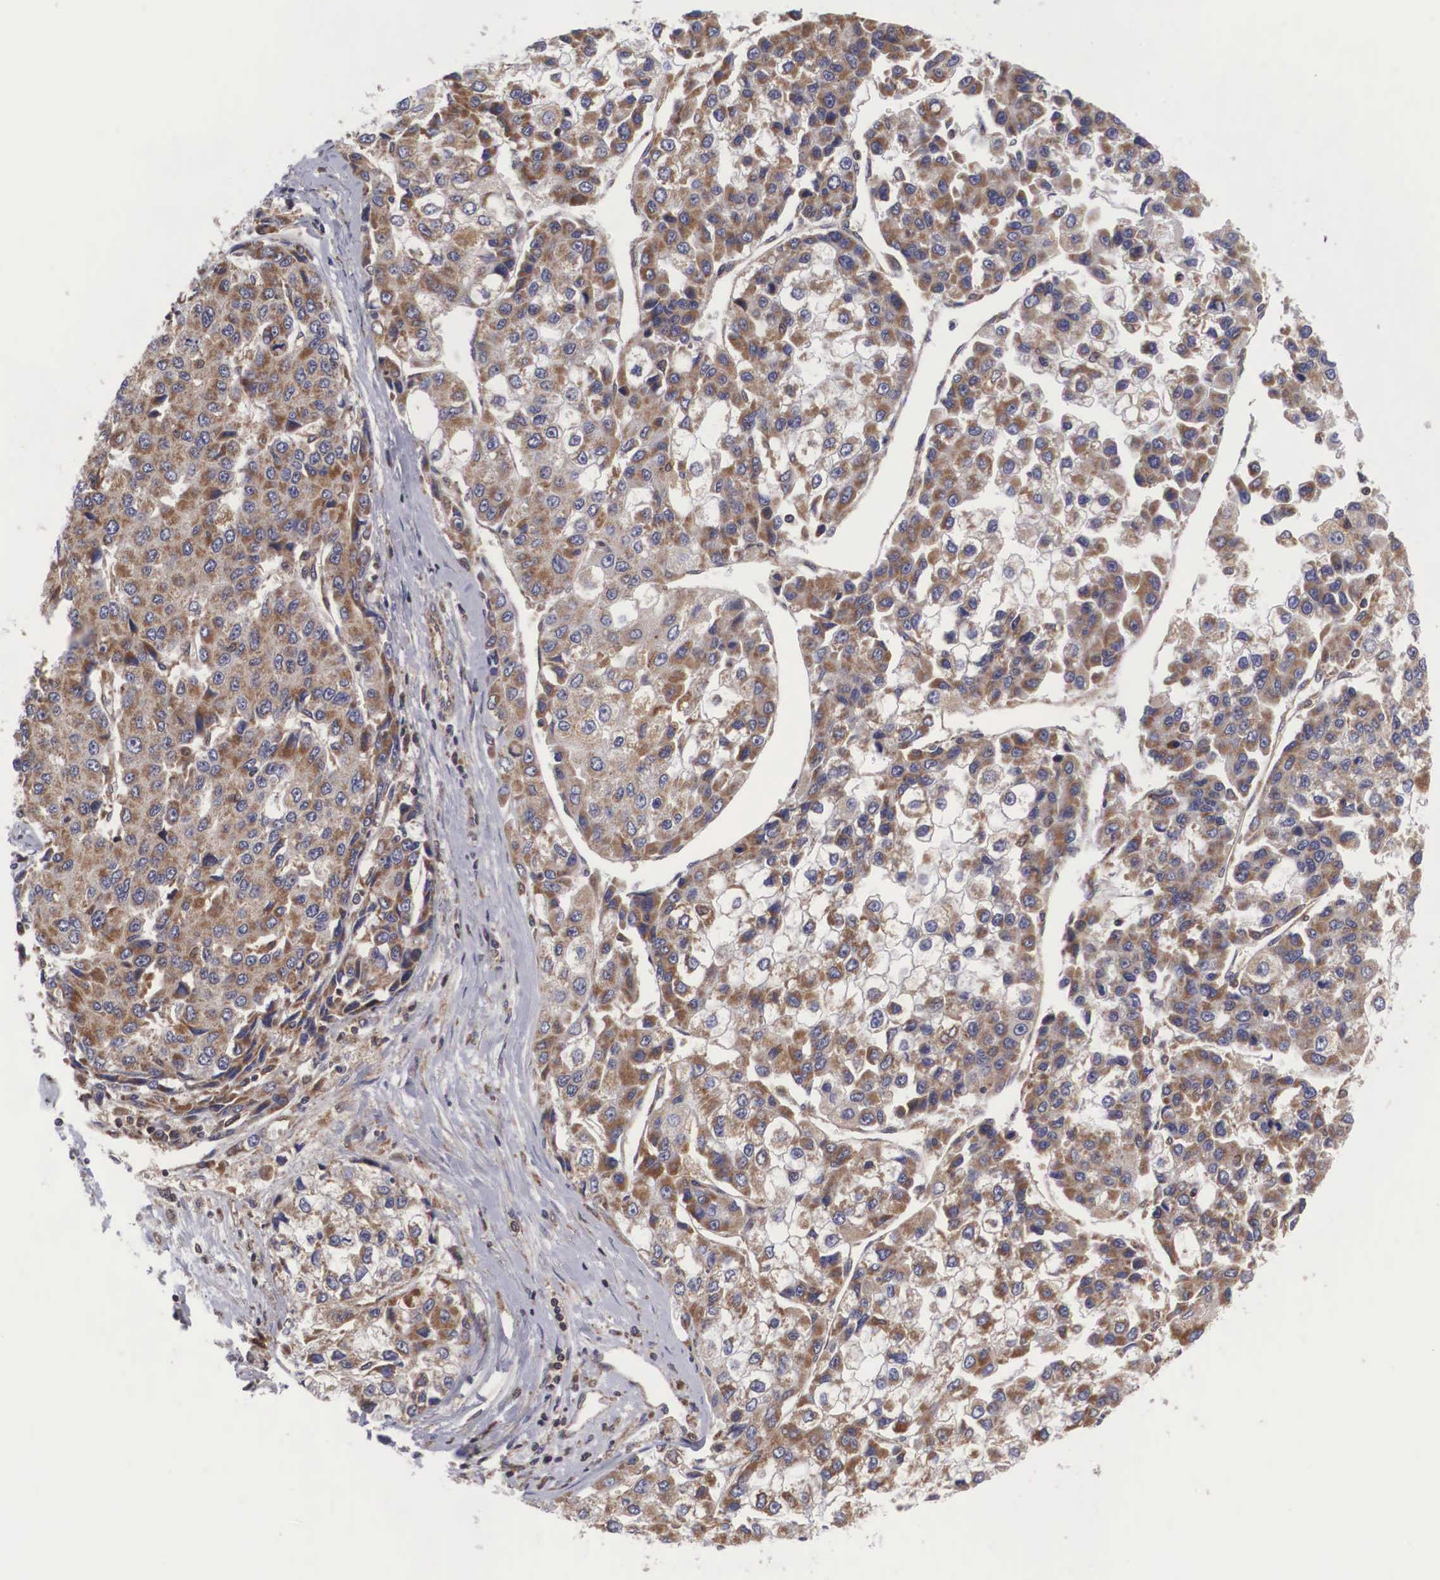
{"staining": {"intensity": "moderate", "quantity": ">75%", "location": "cytoplasmic/membranous"}, "tissue": "liver cancer", "cell_type": "Tumor cells", "image_type": "cancer", "snomed": [{"axis": "morphology", "description": "Carcinoma, Hepatocellular, NOS"}, {"axis": "topography", "description": "Liver"}], "caption": "Liver cancer (hepatocellular carcinoma) stained with immunohistochemistry (IHC) reveals moderate cytoplasmic/membranous expression in about >75% of tumor cells. (brown staining indicates protein expression, while blue staining denotes nuclei).", "gene": "DHRS1", "patient": {"sex": "female", "age": 66}}